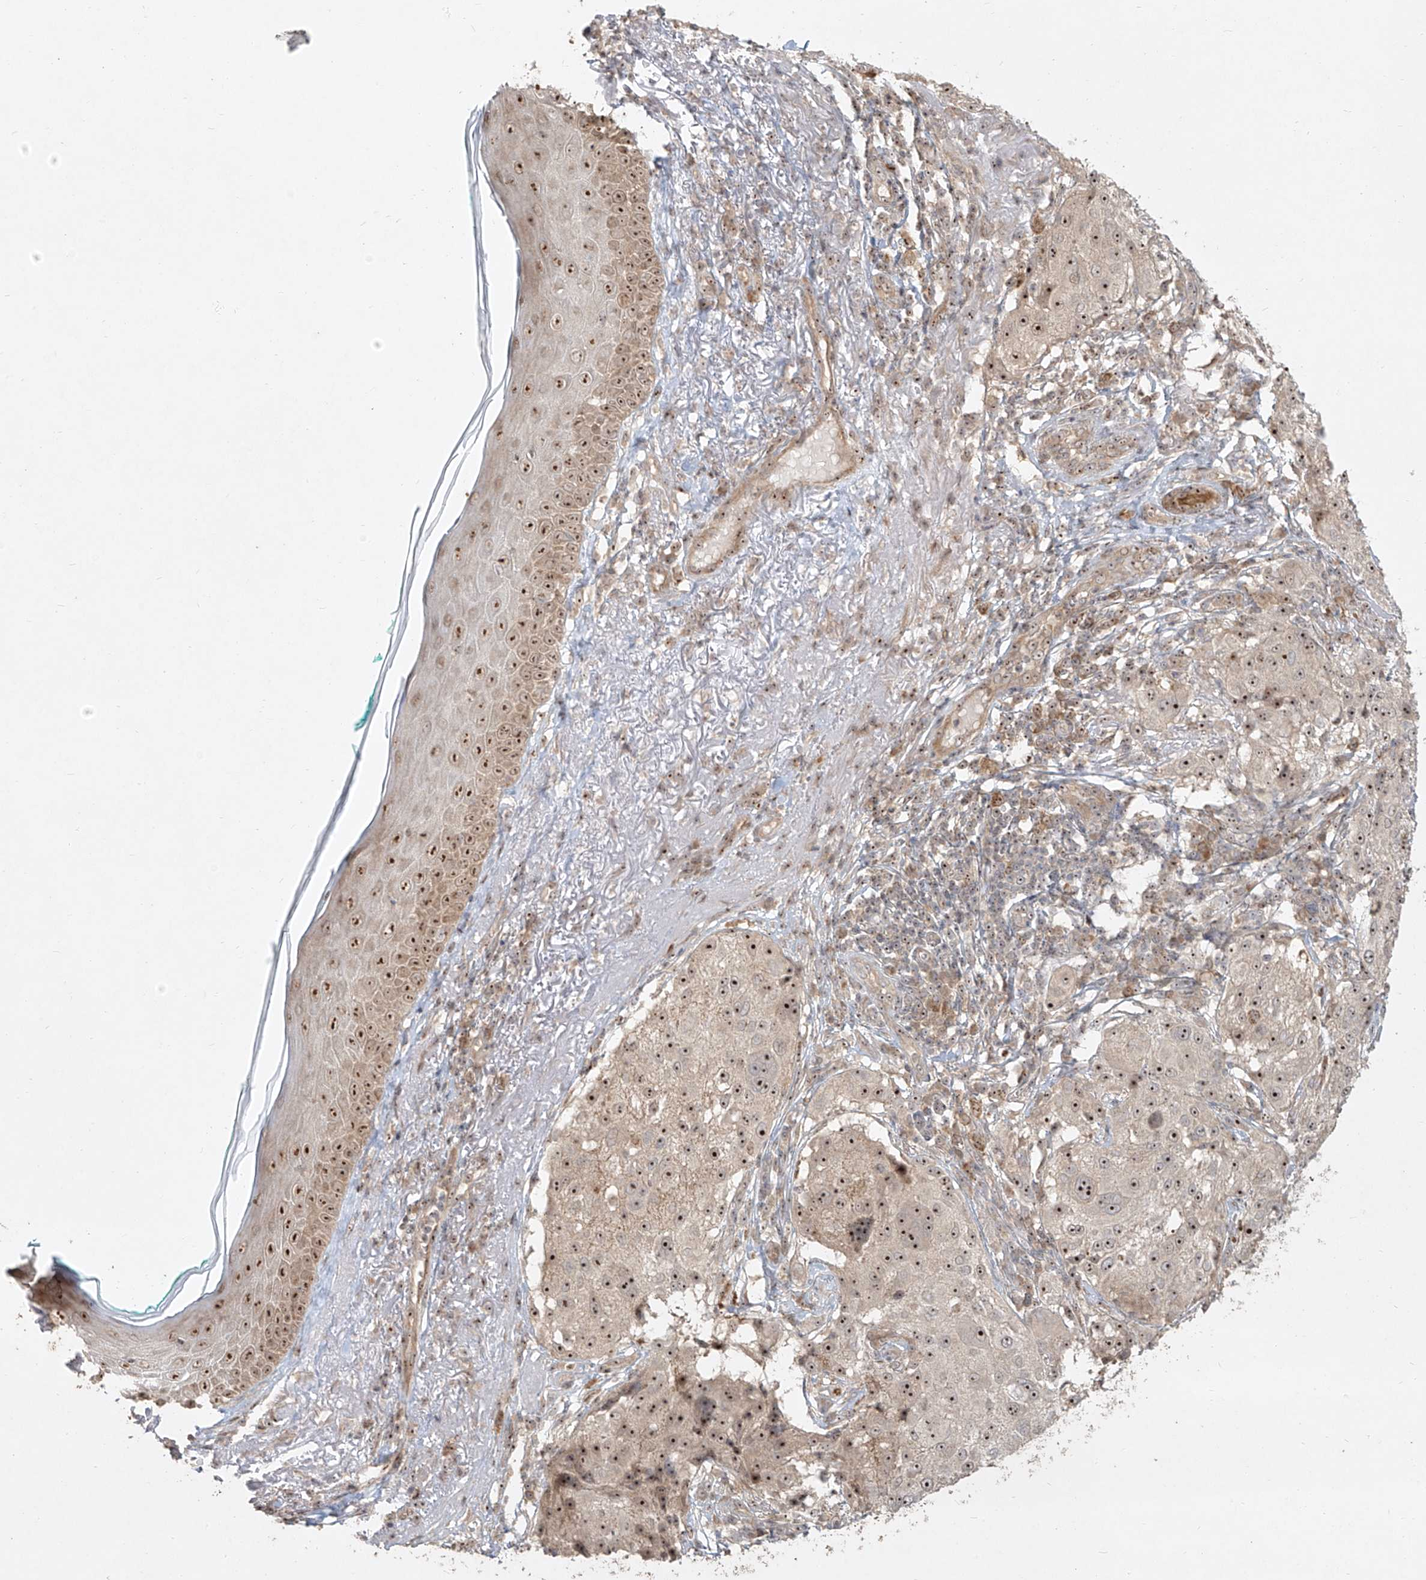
{"staining": {"intensity": "moderate", "quantity": ">75%", "location": "nuclear"}, "tissue": "melanoma", "cell_type": "Tumor cells", "image_type": "cancer", "snomed": [{"axis": "morphology", "description": "Necrosis, NOS"}, {"axis": "morphology", "description": "Malignant melanoma, NOS"}, {"axis": "topography", "description": "Skin"}], "caption": "Immunohistochemistry staining of melanoma, which demonstrates medium levels of moderate nuclear expression in about >75% of tumor cells indicating moderate nuclear protein positivity. The staining was performed using DAB (brown) for protein detection and nuclei were counterstained in hematoxylin (blue).", "gene": "BYSL", "patient": {"sex": "female", "age": 87}}